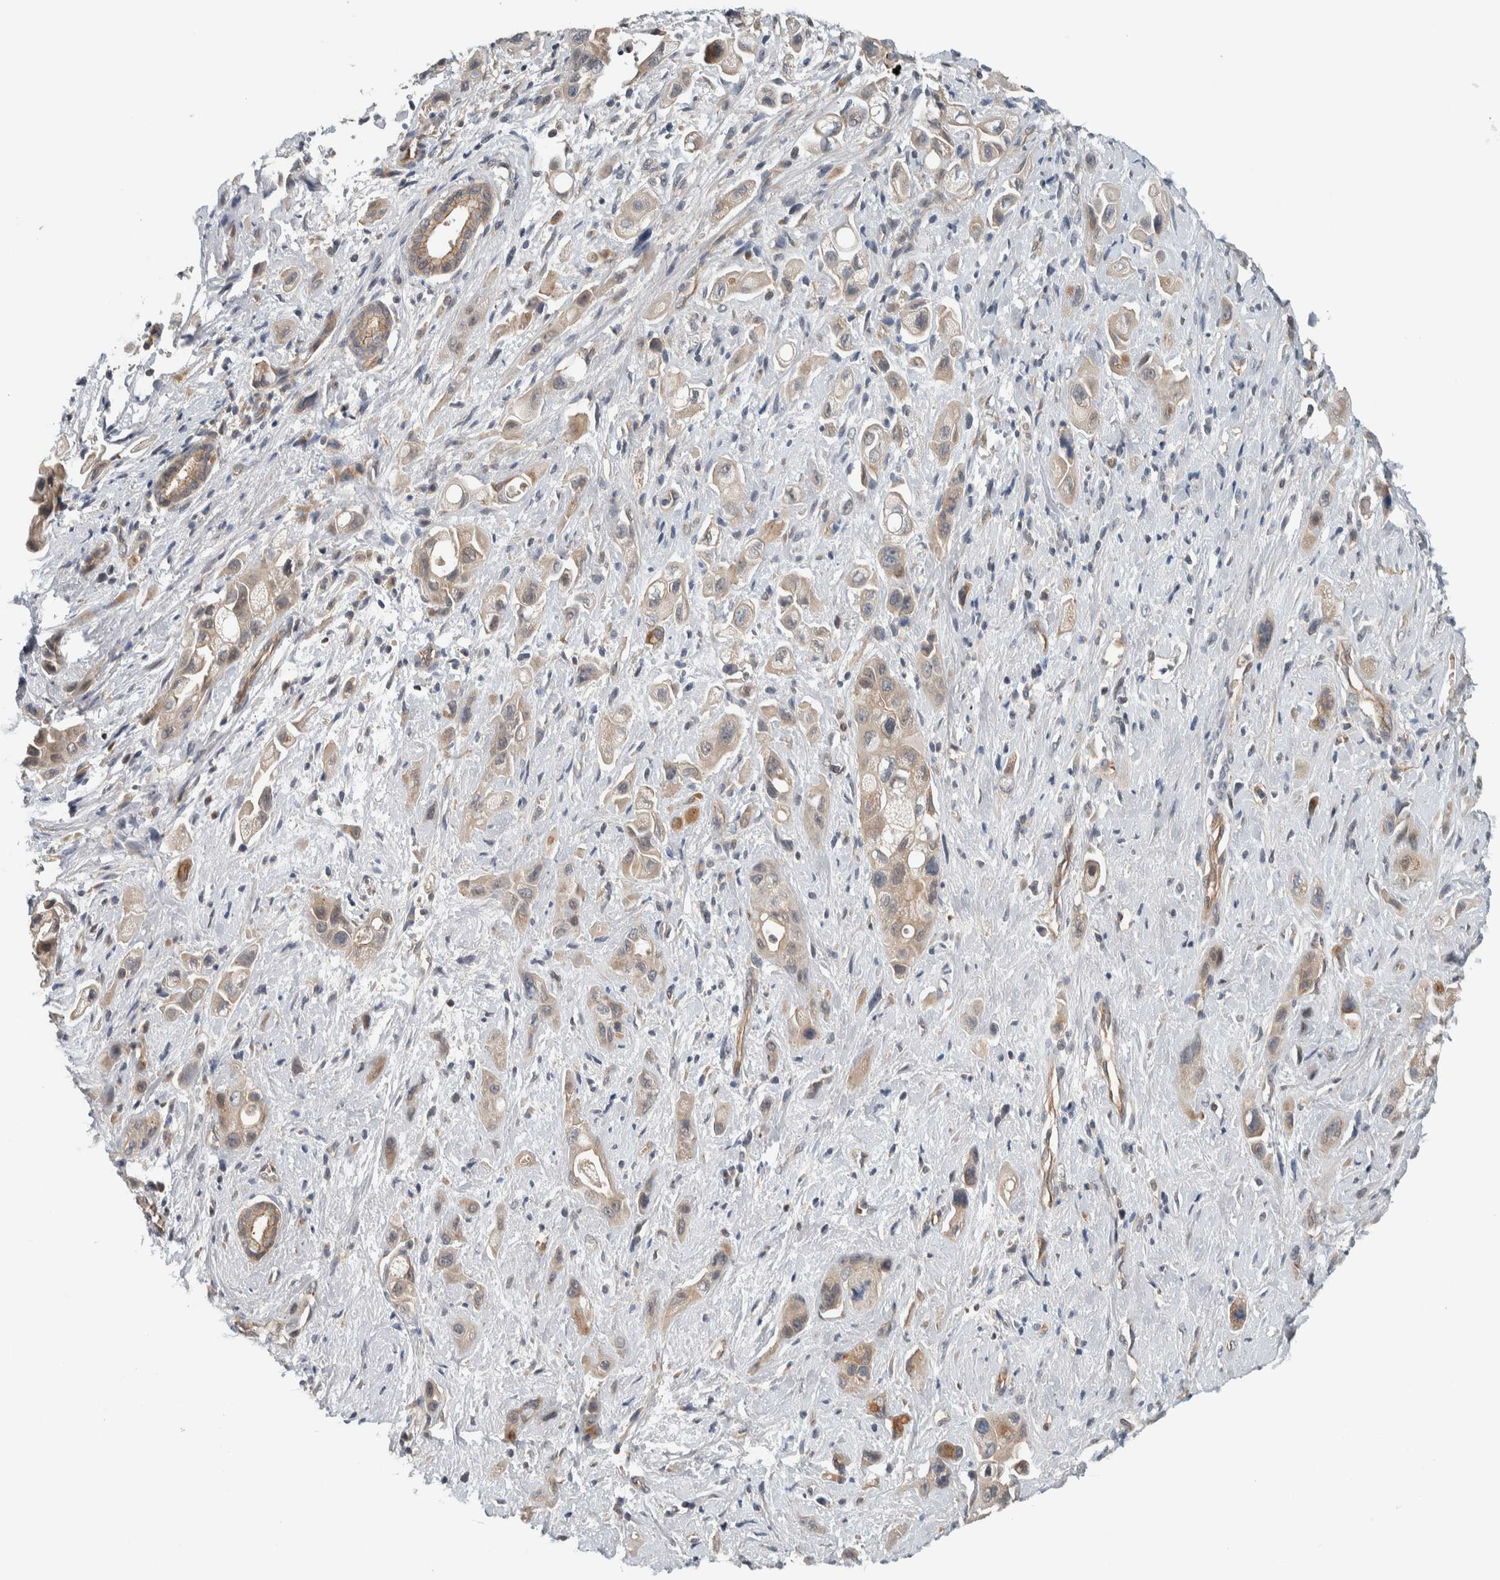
{"staining": {"intensity": "weak", "quantity": ">75%", "location": "cytoplasmic/membranous"}, "tissue": "pancreatic cancer", "cell_type": "Tumor cells", "image_type": "cancer", "snomed": [{"axis": "morphology", "description": "Adenocarcinoma, NOS"}, {"axis": "topography", "description": "Pancreas"}], "caption": "This image shows pancreatic cancer stained with IHC to label a protein in brown. The cytoplasmic/membranous of tumor cells show weak positivity for the protein. Nuclei are counter-stained blue.", "gene": "ARMC7", "patient": {"sex": "female", "age": 66}}